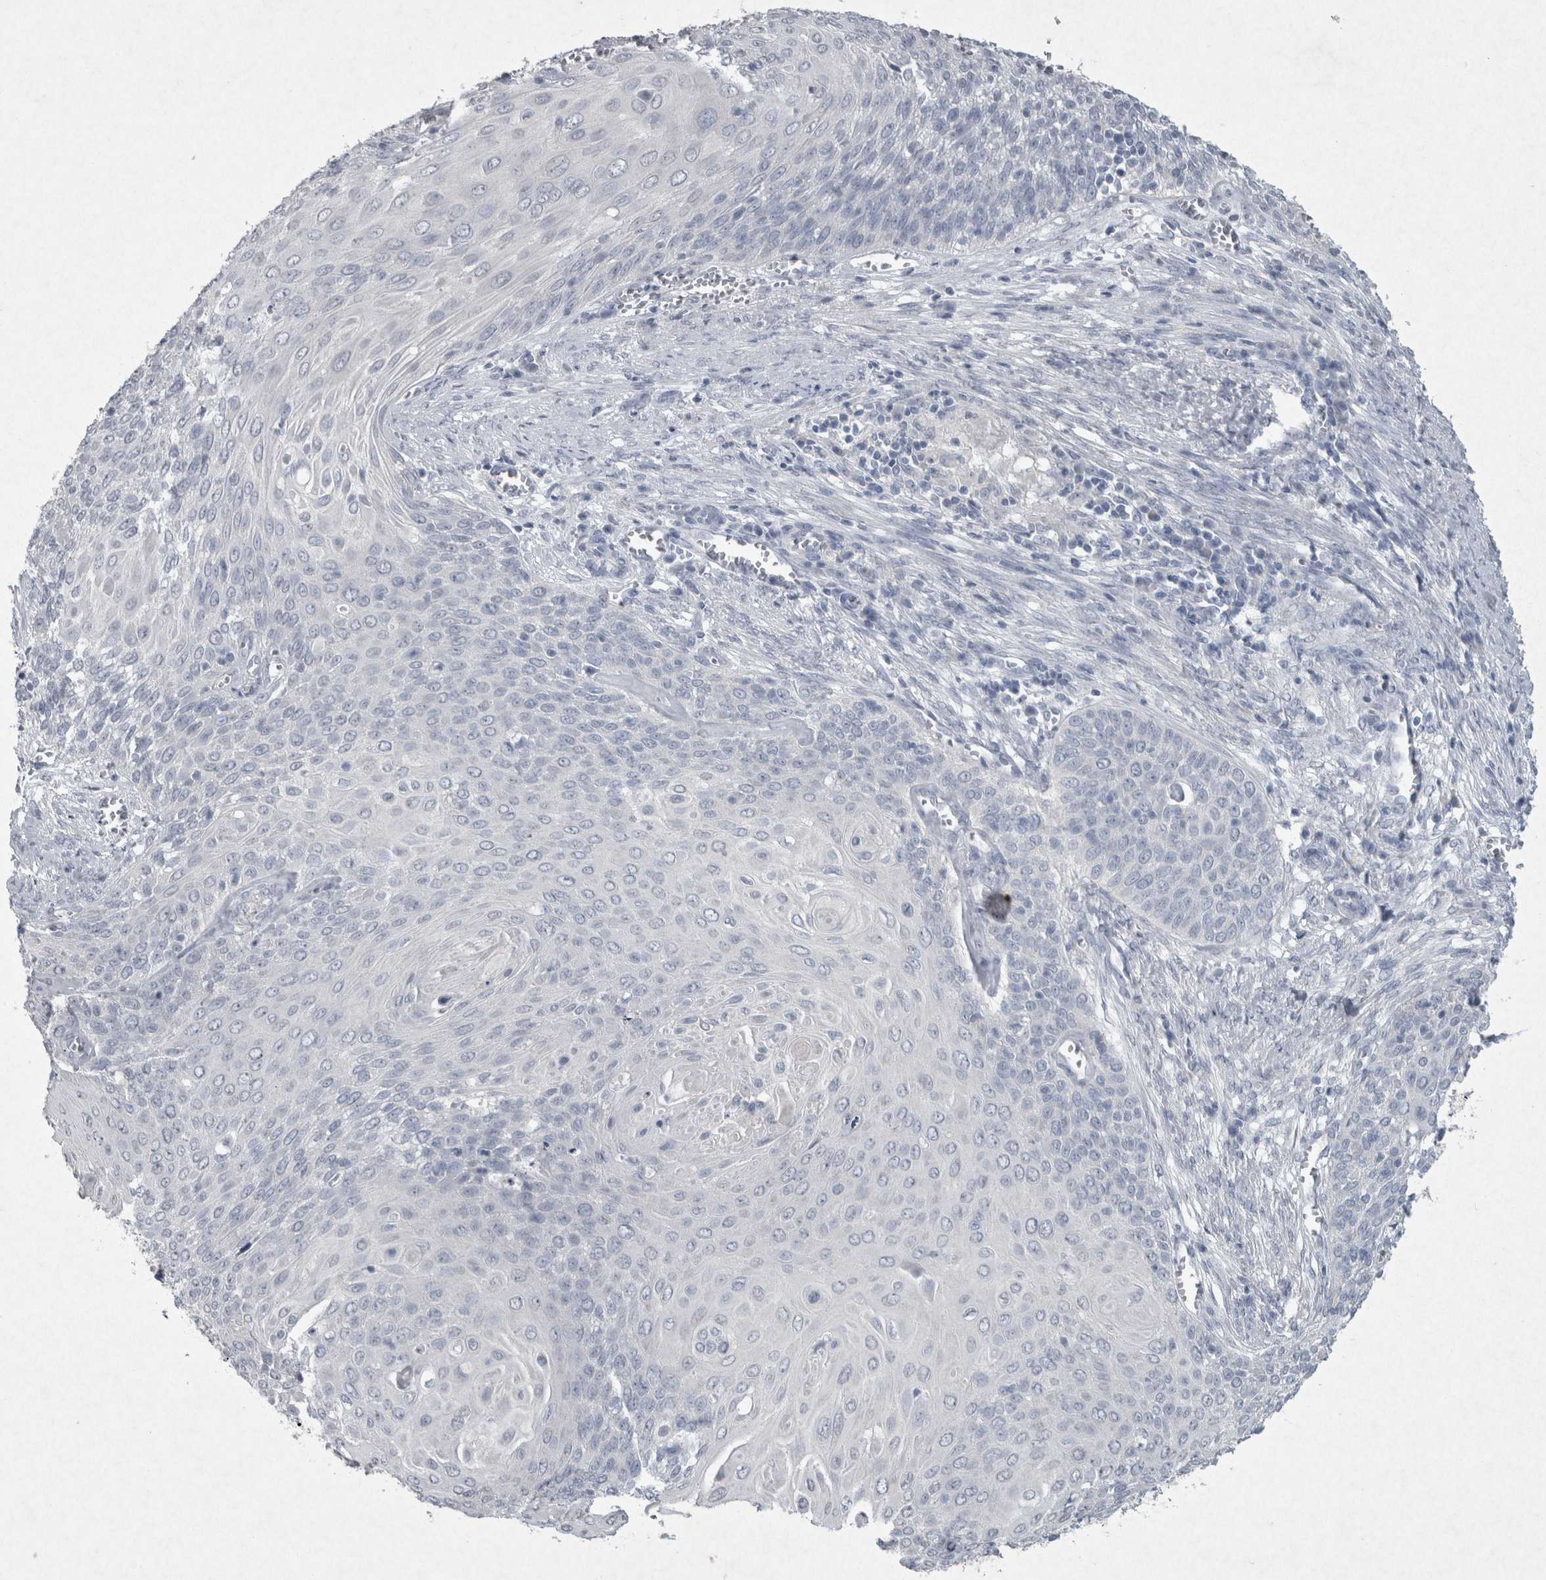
{"staining": {"intensity": "negative", "quantity": "none", "location": "none"}, "tissue": "cervical cancer", "cell_type": "Tumor cells", "image_type": "cancer", "snomed": [{"axis": "morphology", "description": "Squamous cell carcinoma, NOS"}, {"axis": "topography", "description": "Cervix"}], "caption": "DAB immunohistochemical staining of cervical cancer (squamous cell carcinoma) reveals no significant staining in tumor cells.", "gene": "PDX1", "patient": {"sex": "female", "age": 39}}